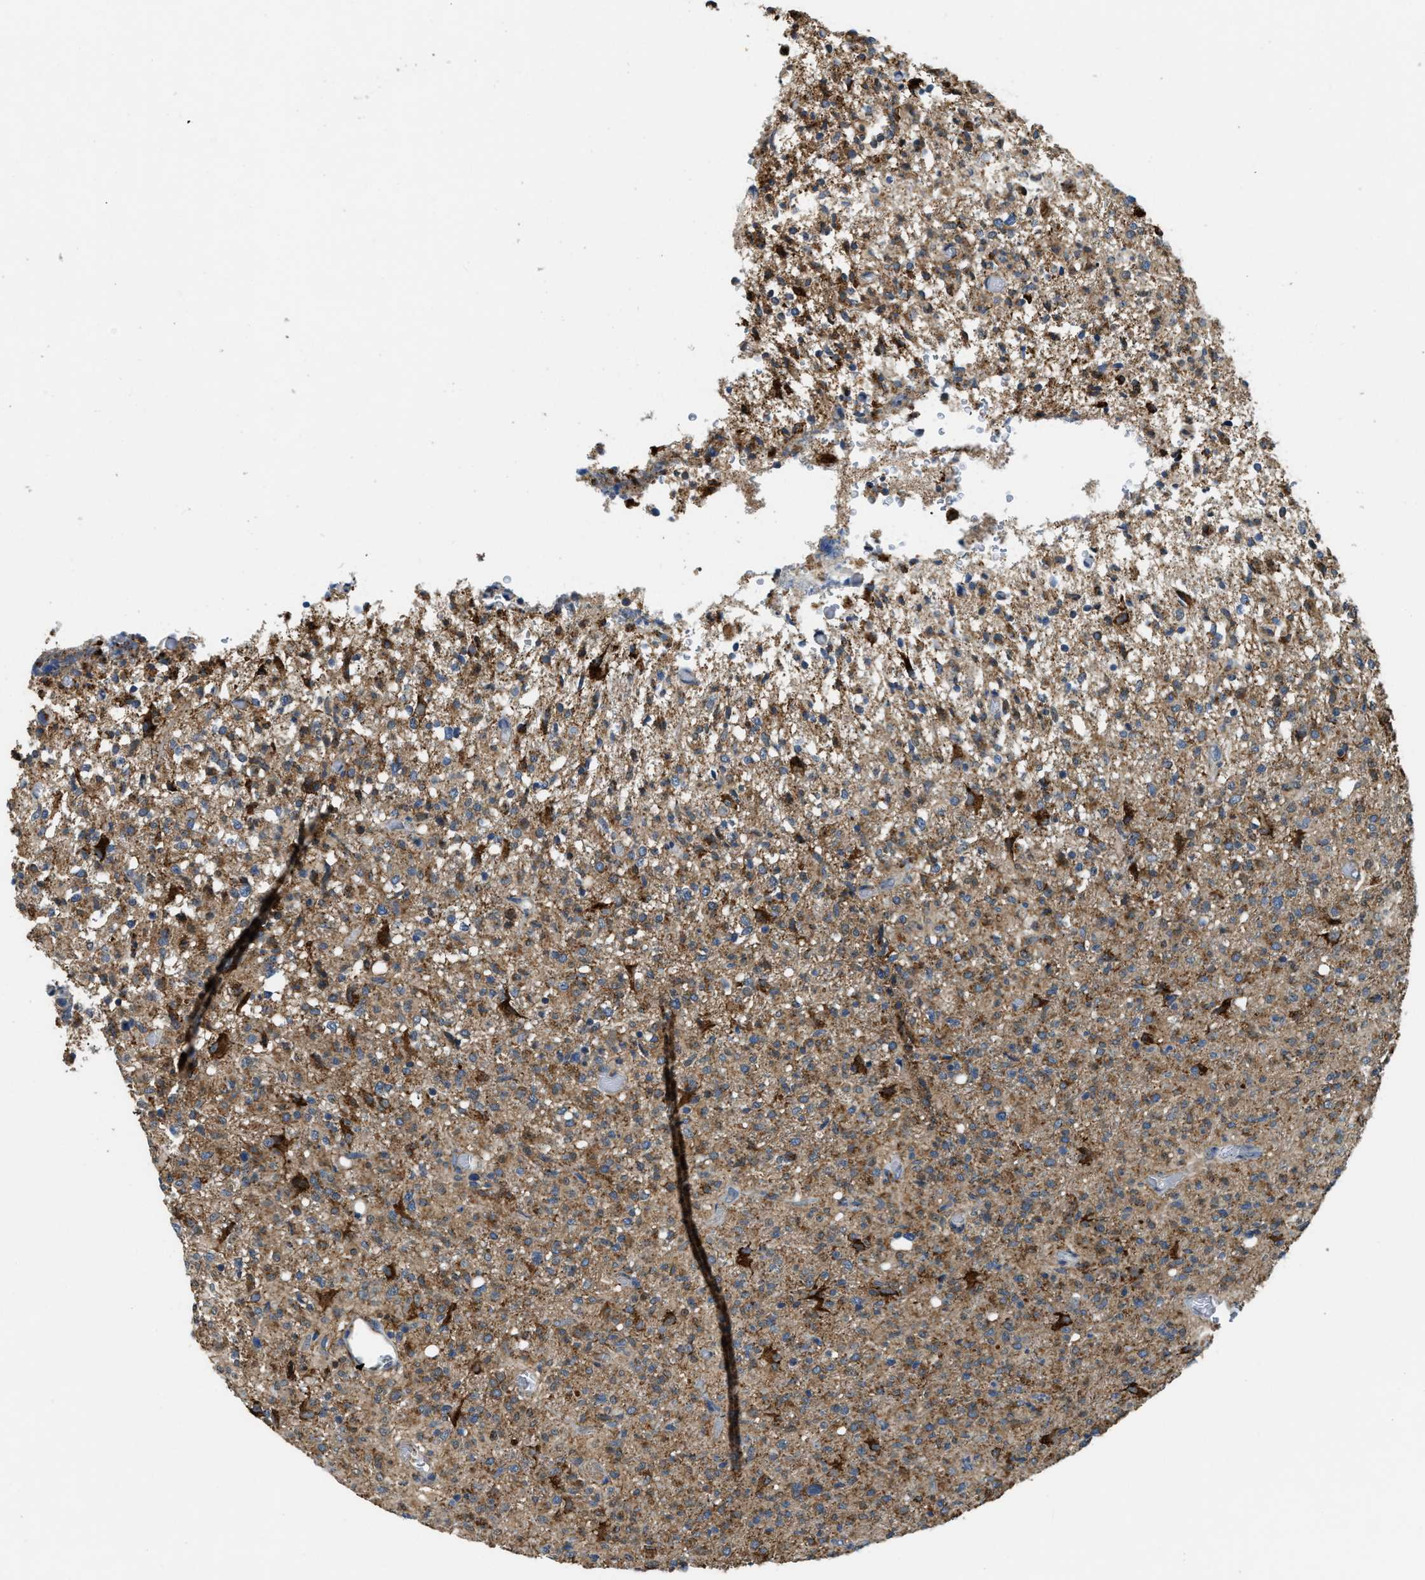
{"staining": {"intensity": "moderate", "quantity": ">75%", "location": "cytoplasmic/membranous"}, "tissue": "glioma", "cell_type": "Tumor cells", "image_type": "cancer", "snomed": [{"axis": "morphology", "description": "Glioma, malignant, High grade"}, {"axis": "topography", "description": "Brain"}], "caption": "Protein expression analysis of glioma shows moderate cytoplasmic/membranous expression in about >75% of tumor cells.", "gene": "STARD3NL", "patient": {"sex": "female", "age": 57}}